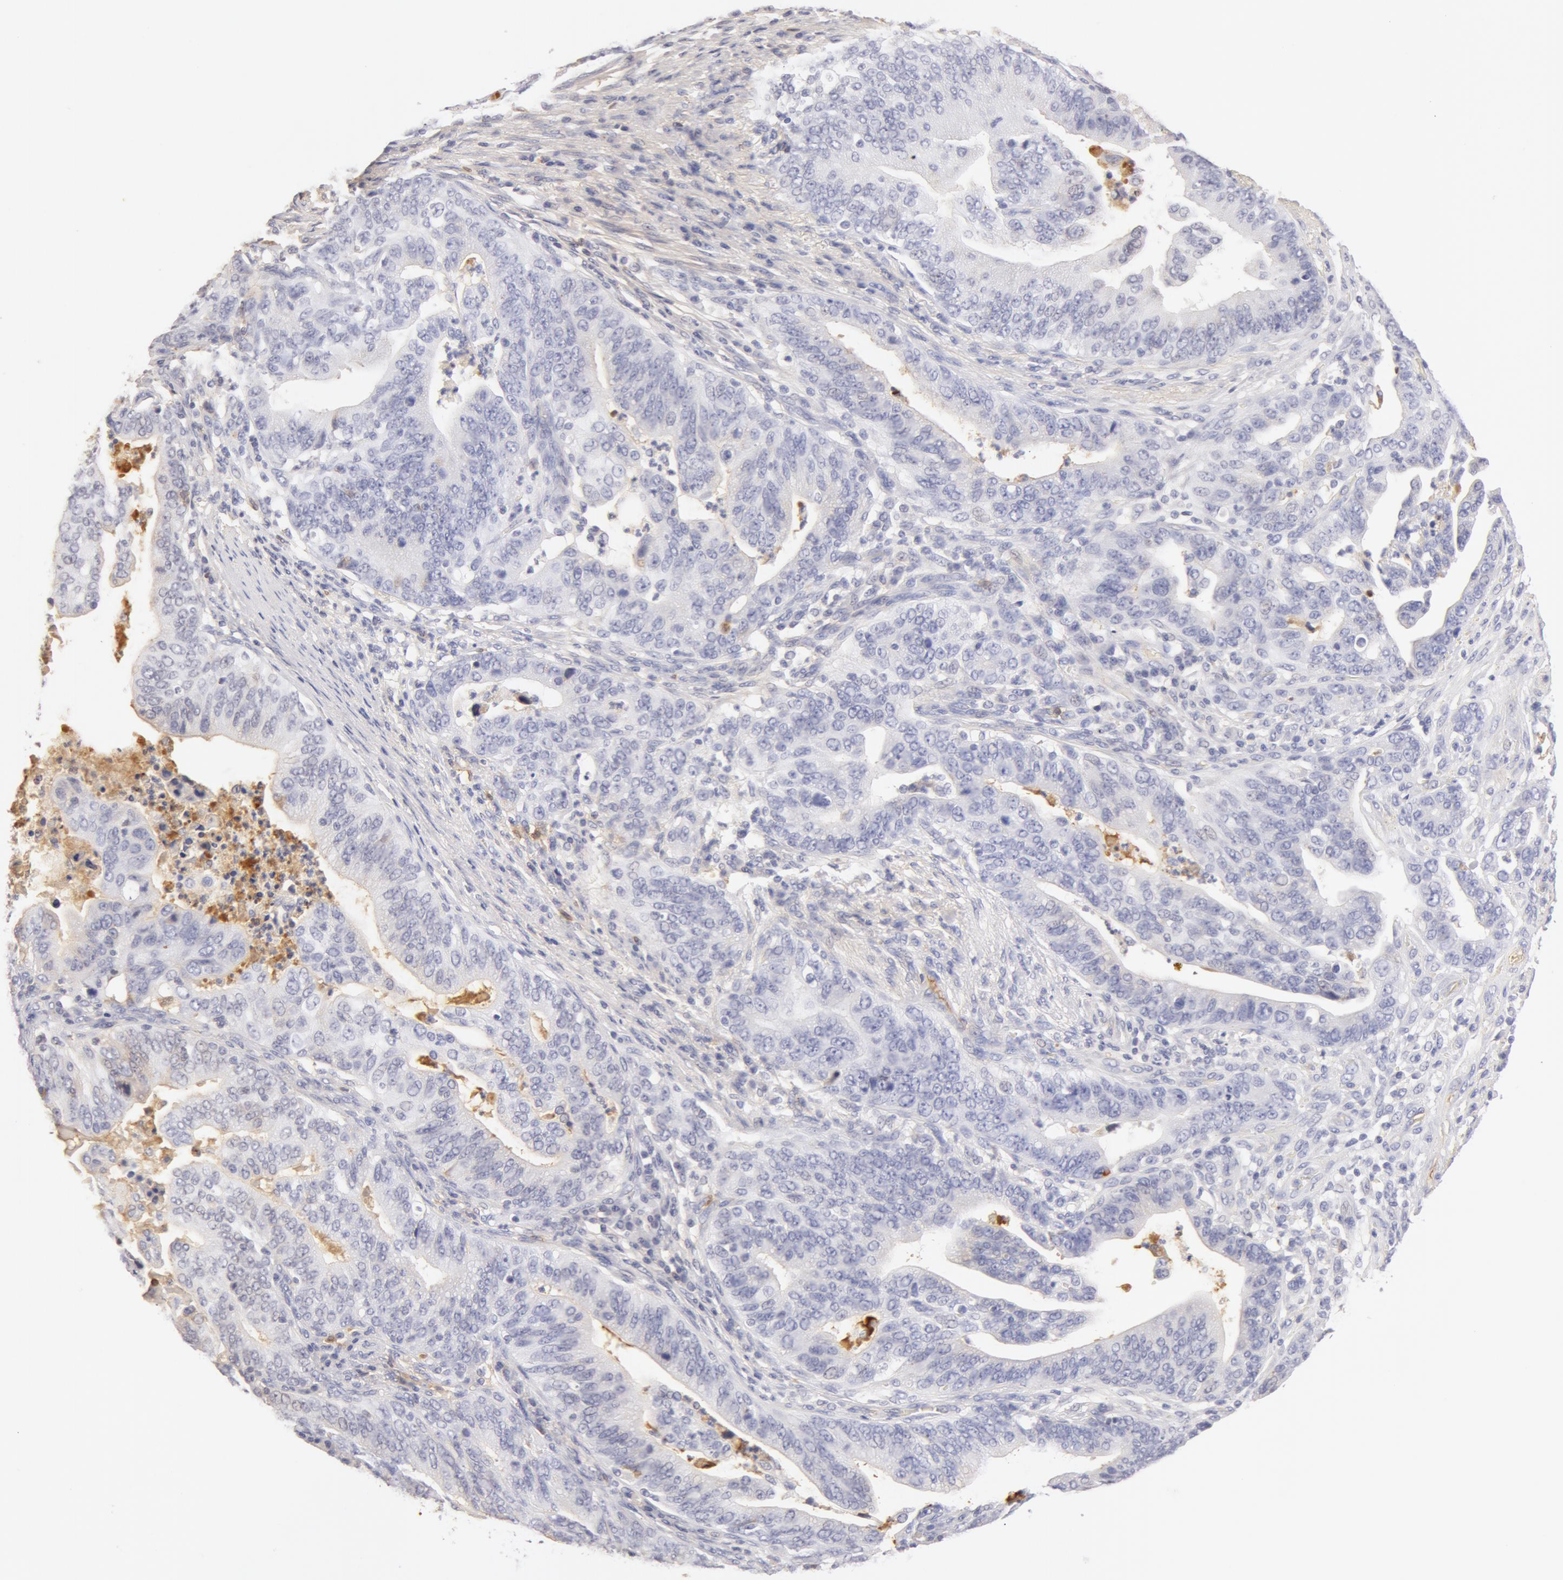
{"staining": {"intensity": "negative", "quantity": "none", "location": "none"}, "tissue": "stomach cancer", "cell_type": "Tumor cells", "image_type": "cancer", "snomed": [{"axis": "morphology", "description": "Adenocarcinoma, NOS"}, {"axis": "topography", "description": "Stomach, upper"}], "caption": "The micrograph displays no staining of tumor cells in adenocarcinoma (stomach).", "gene": "GC", "patient": {"sex": "female", "age": 50}}